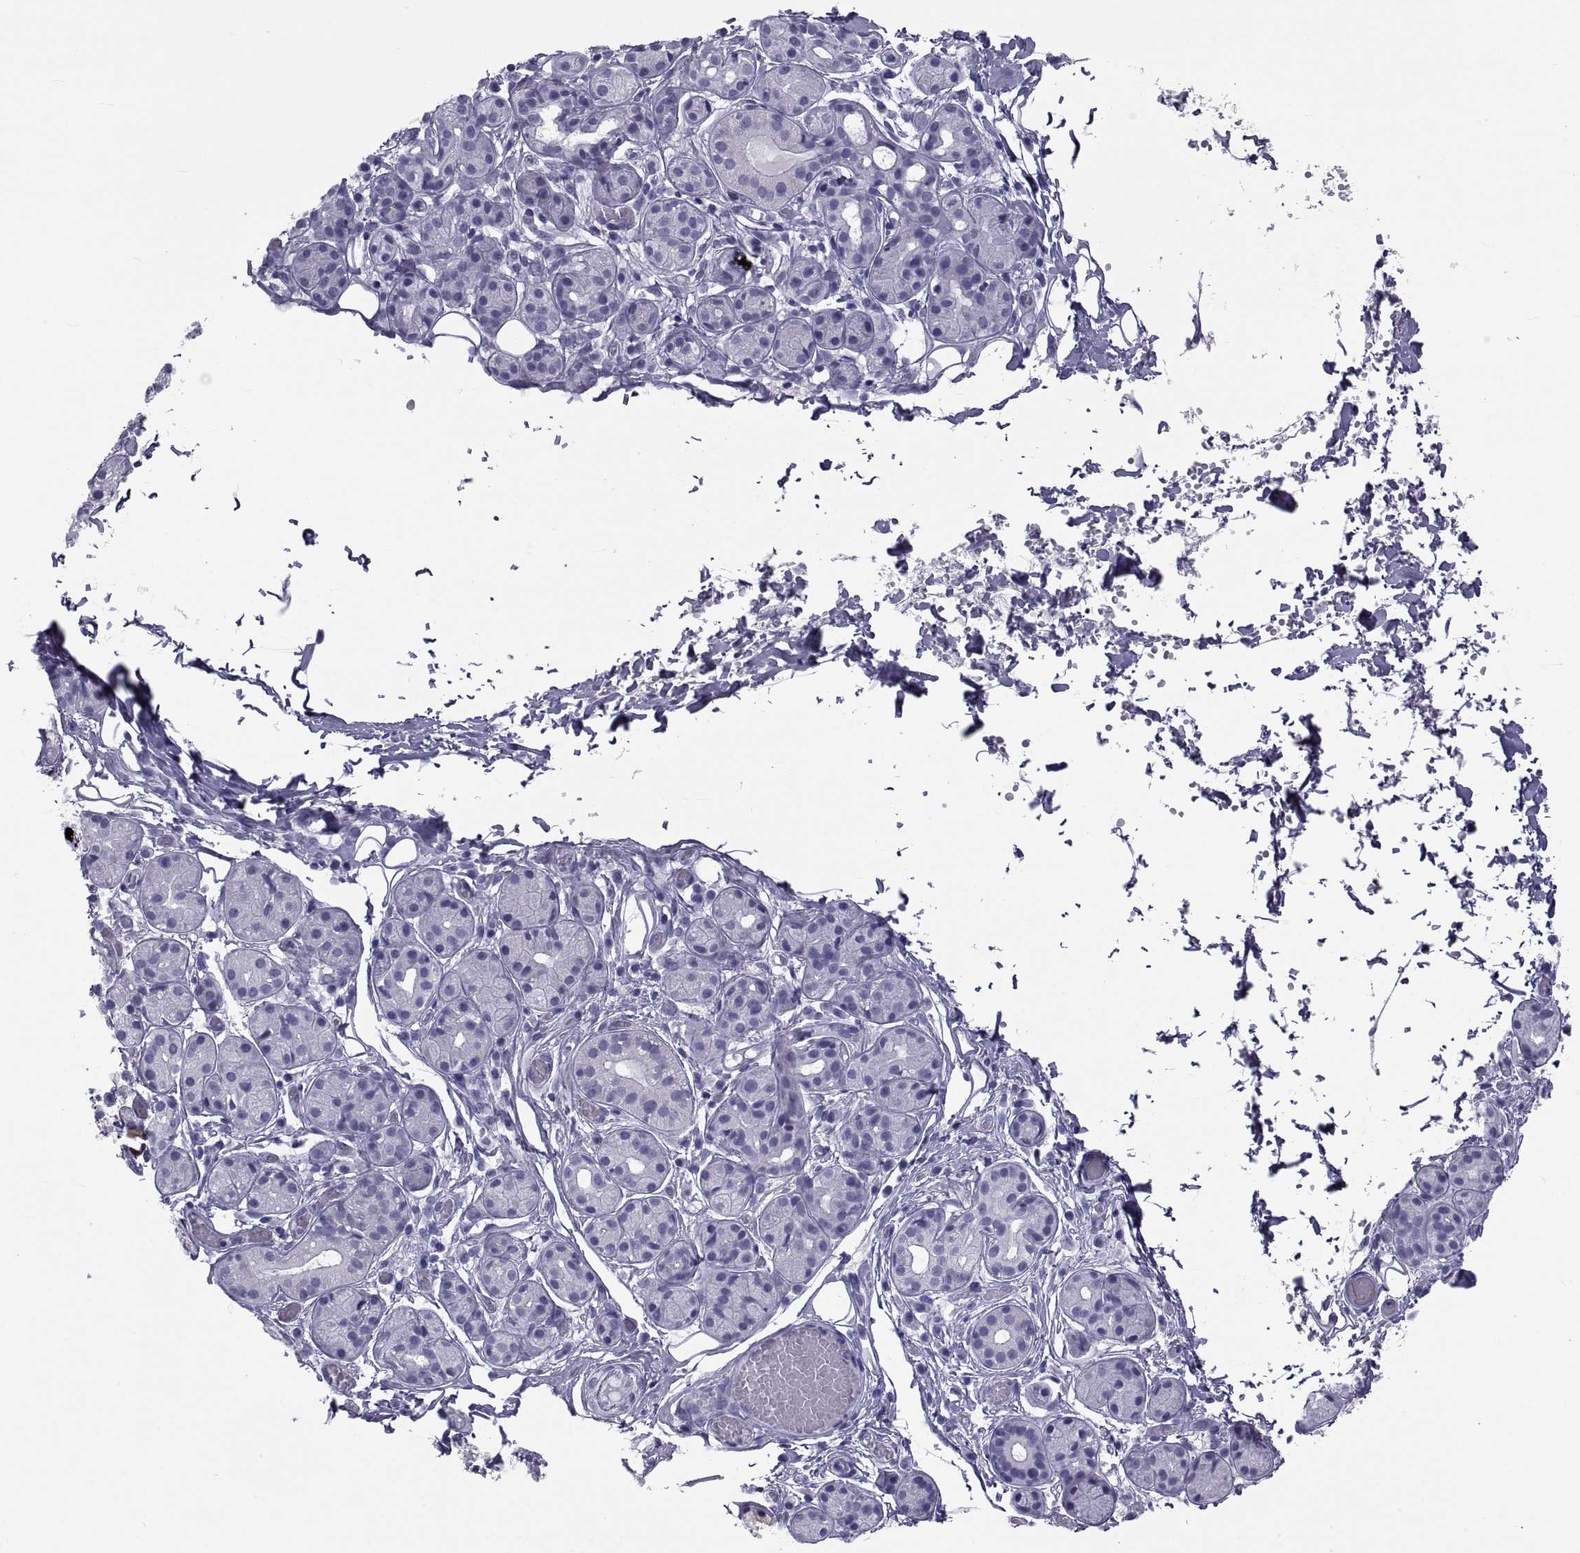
{"staining": {"intensity": "weak", "quantity": "<25%", "location": "cytoplasmic/membranous"}, "tissue": "salivary gland", "cell_type": "Glandular cells", "image_type": "normal", "snomed": [{"axis": "morphology", "description": "Normal tissue, NOS"}, {"axis": "topography", "description": "Salivary gland"}, {"axis": "topography", "description": "Peripheral nerve tissue"}], "caption": "Glandular cells show no significant positivity in normal salivary gland. Brightfield microscopy of immunohistochemistry stained with DAB (brown) and hematoxylin (blue), captured at high magnification.", "gene": "NPTX2", "patient": {"sex": "male", "age": 71}}